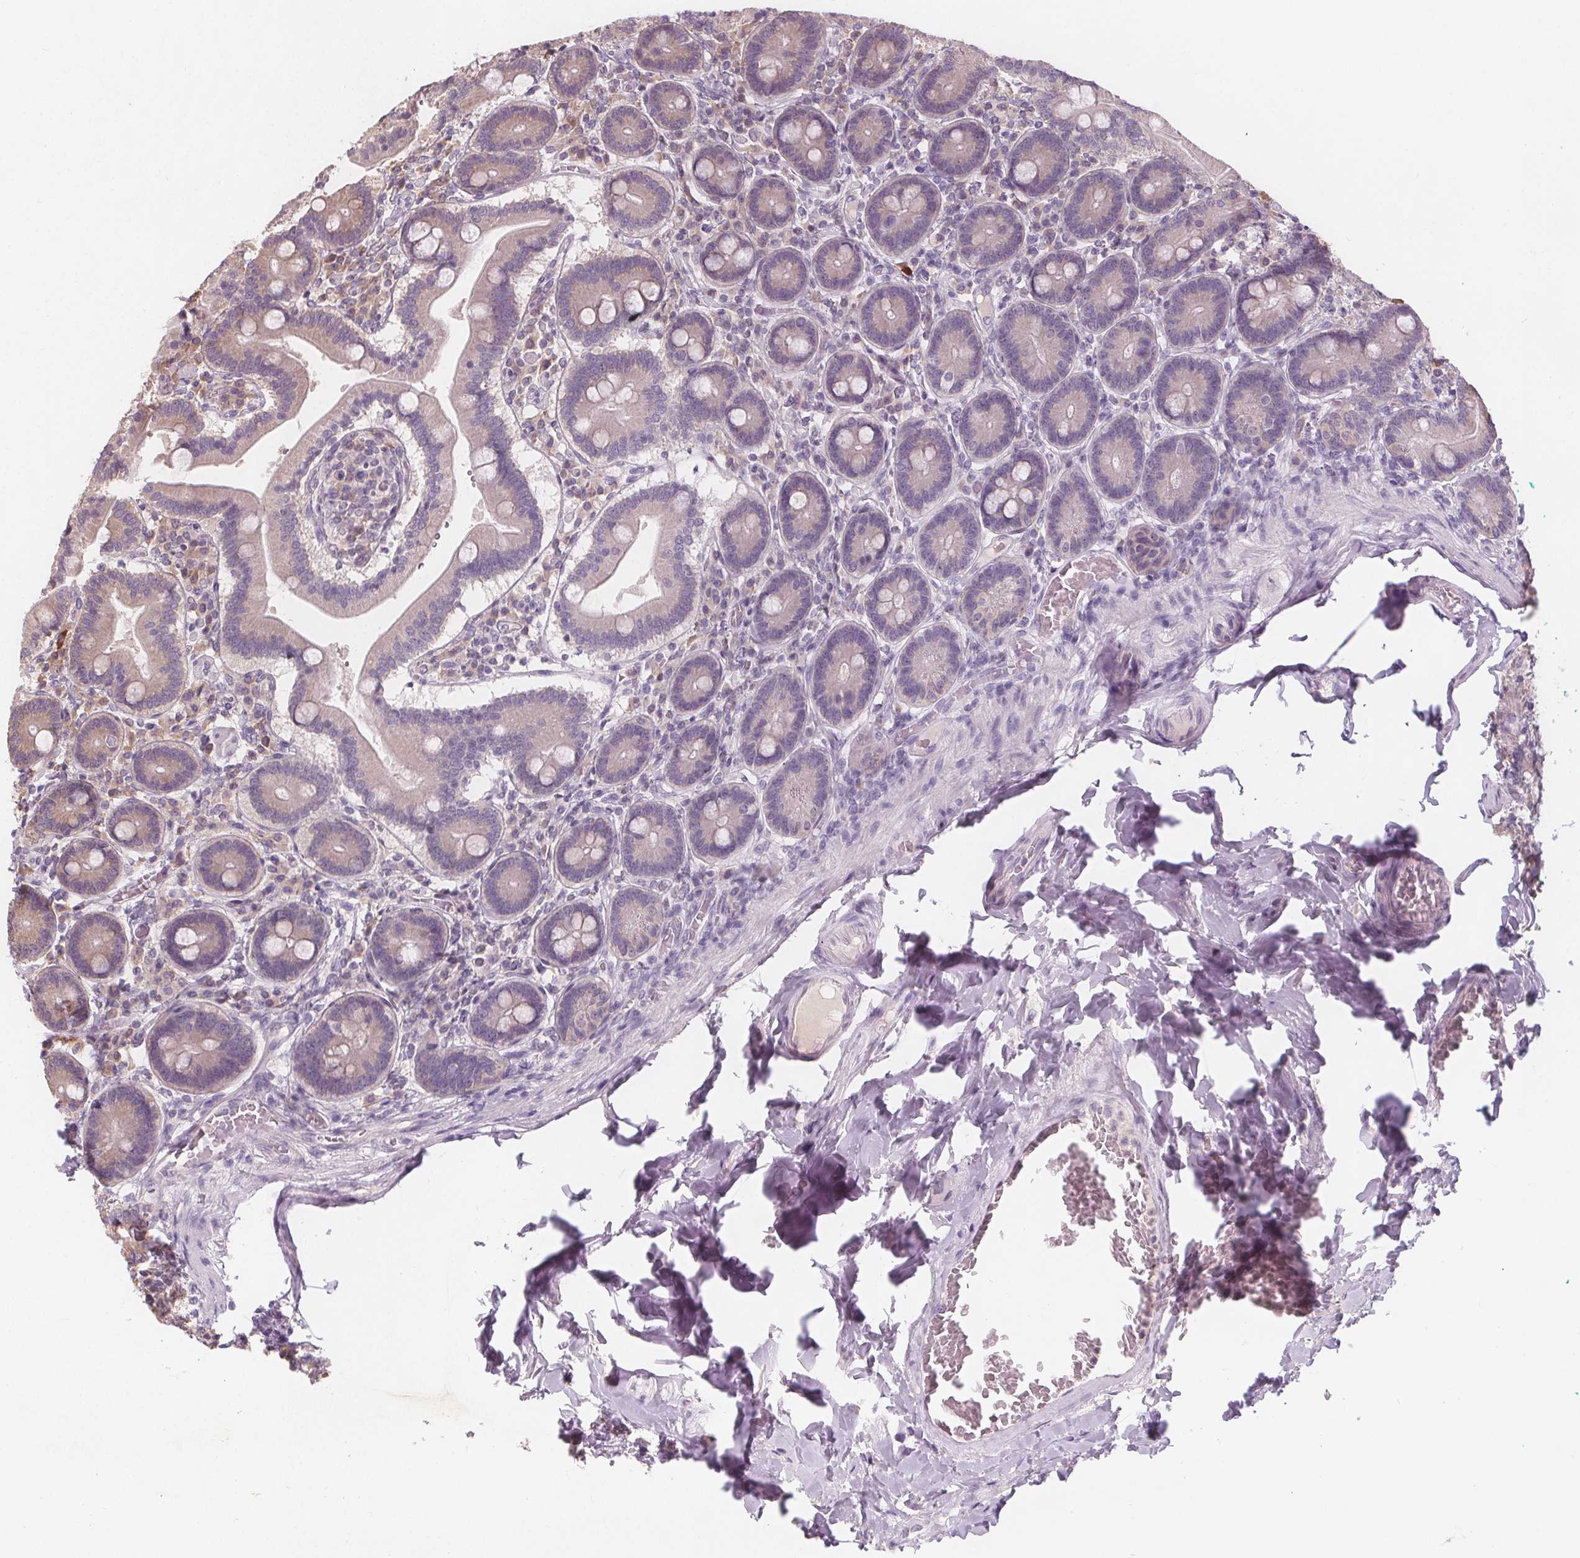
{"staining": {"intensity": "negative", "quantity": "none", "location": "none"}, "tissue": "duodenum", "cell_type": "Glandular cells", "image_type": "normal", "snomed": [{"axis": "morphology", "description": "Normal tissue, NOS"}, {"axis": "topography", "description": "Duodenum"}], "caption": "This is an IHC image of normal duodenum. There is no staining in glandular cells.", "gene": "TMEM80", "patient": {"sex": "female", "age": 62}}